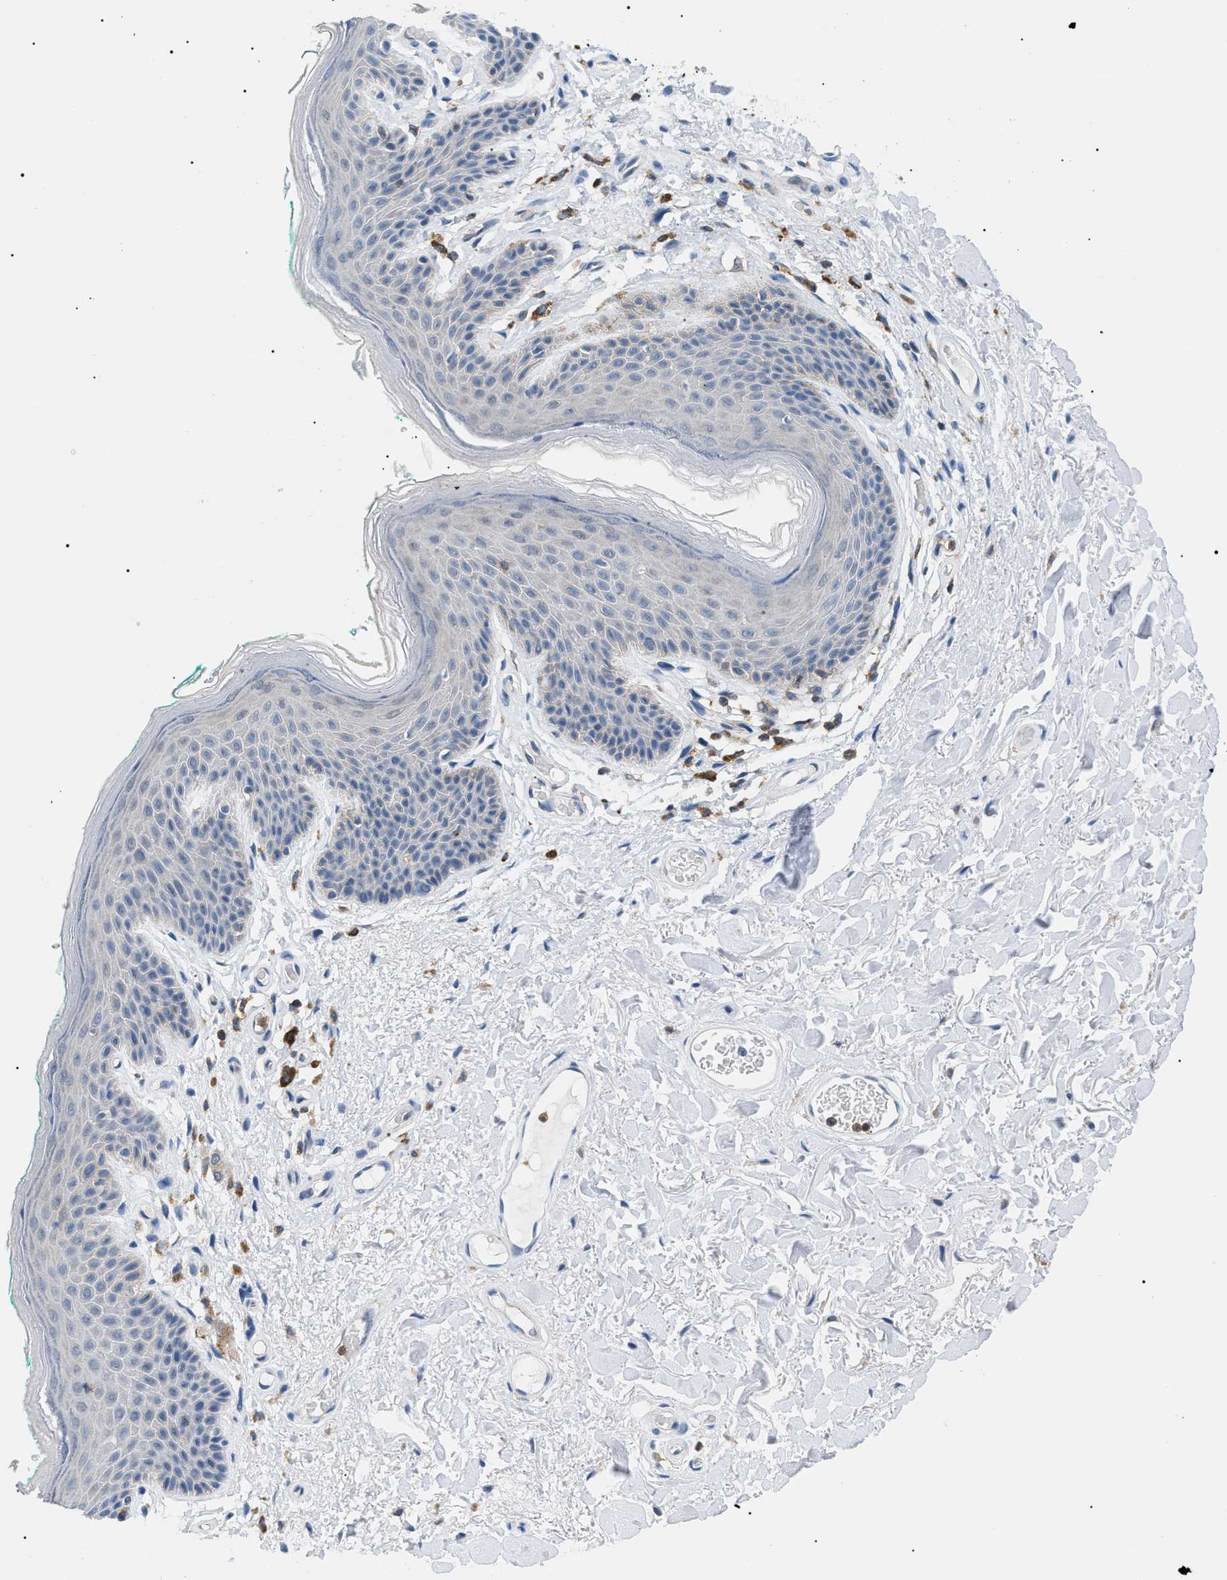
{"staining": {"intensity": "negative", "quantity": "none", "location": "none"}, "tissue": "skin", "cell_type": "Epidermal cells", "image_type": "normal", "snomed": [{"axis": "morphology", "description": "Normal tissue, NOS"}, {"axis": "topography", "description": "Anal"}], "caption": "Immunohistochemical staining of normal skin shows no significant expression in epidermal cells.", "gene": "INPP5D", "patient": {"sex": "male", "age": 74}}